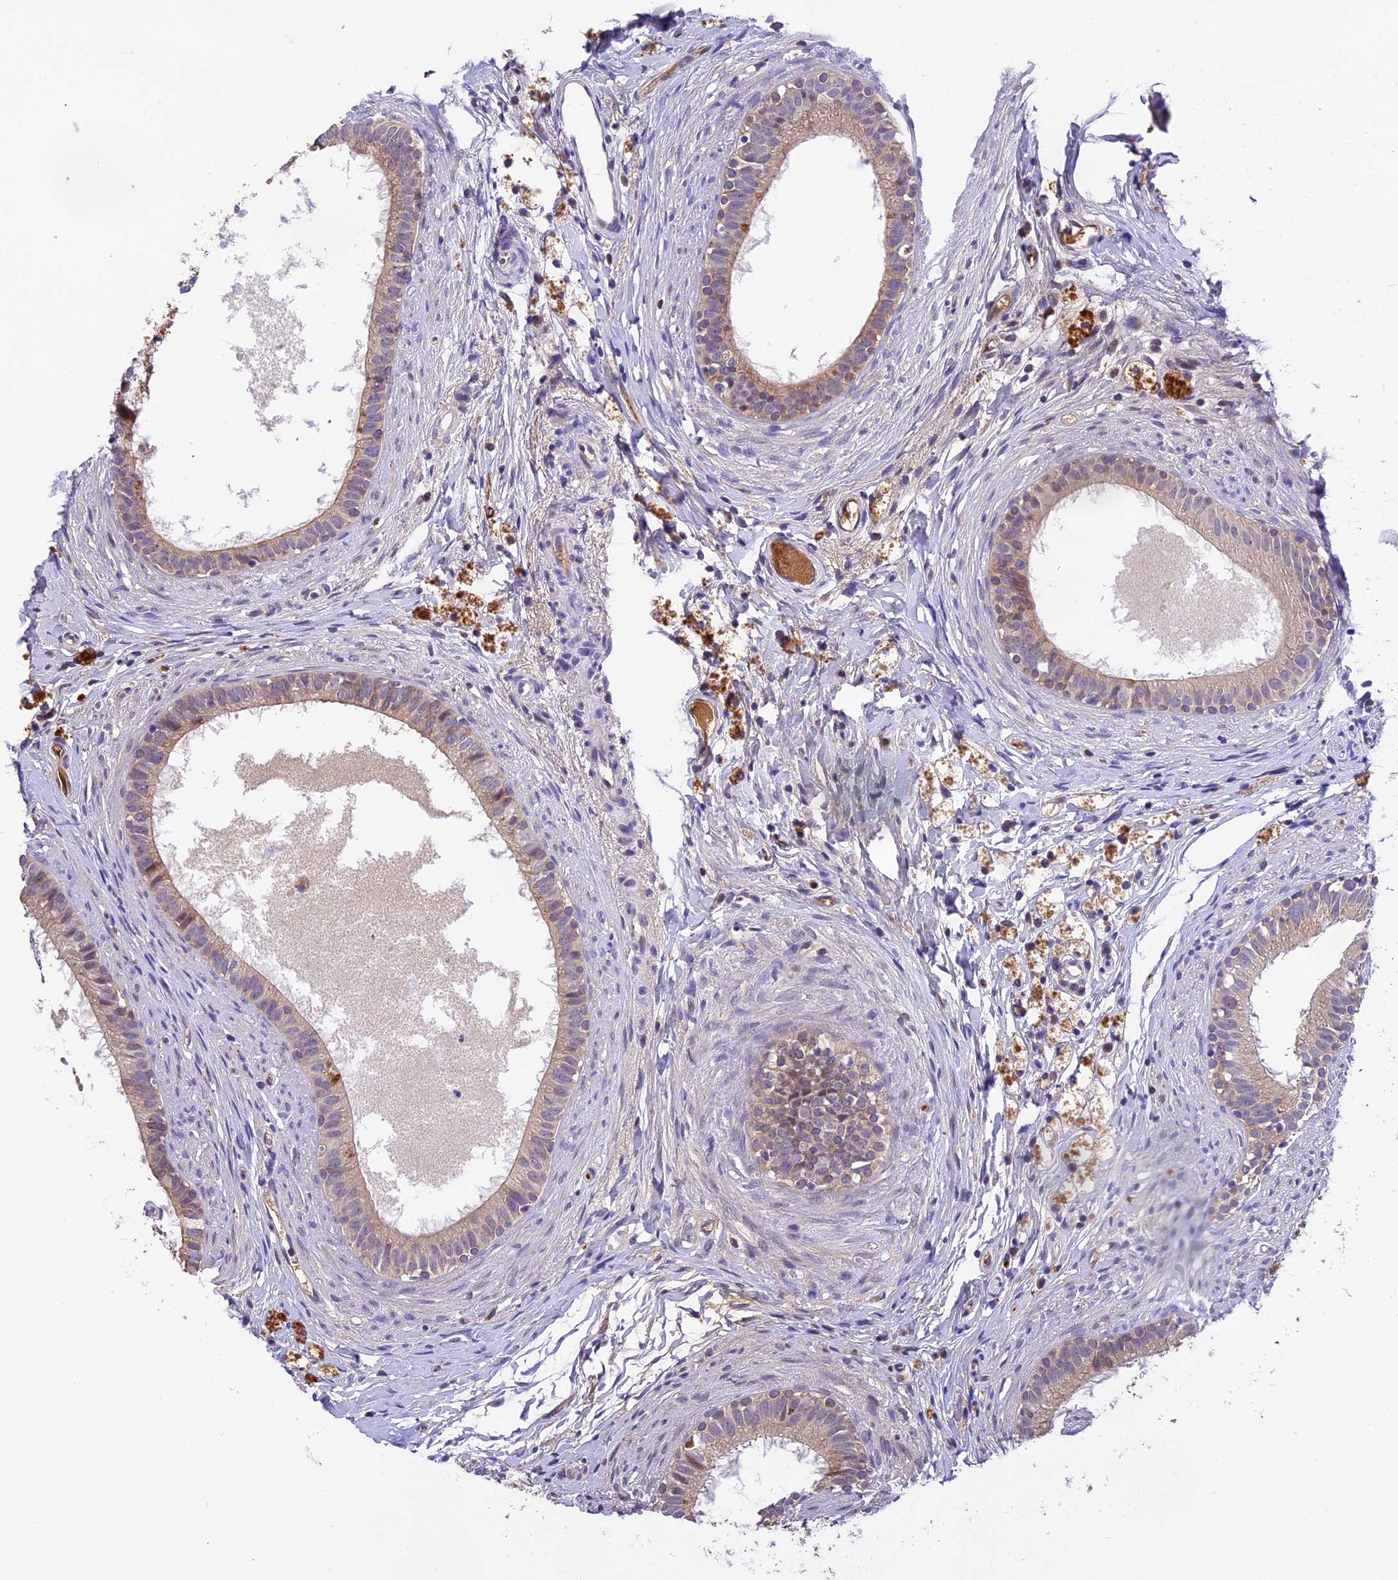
{"staining": {"intensity": "weak", "quantity": "25%-75%", "location": "cytoplasmic/membranous"}, "tissue": "epididymis", "cell_type": "Glandular cells", "image_type": "normal", "snomed": [{"axis": "morphology", "description": "Normal tissue, NOS"}, {"axis": "topography", "description": "Epididymis"}], "caption": "Immunohistochemistry (IHC) photomicrograph of benign epididymis: epididymis stained using immunohistochemistry (IHC) displays low levels of weak protein expression localized specifically in the cytoplasmic/membranous of glandular cells, appearing as a cytoplasmic/membranous brown color.", "gene": "PHAF1", "patient": {"sex": "male", "age": 80}}